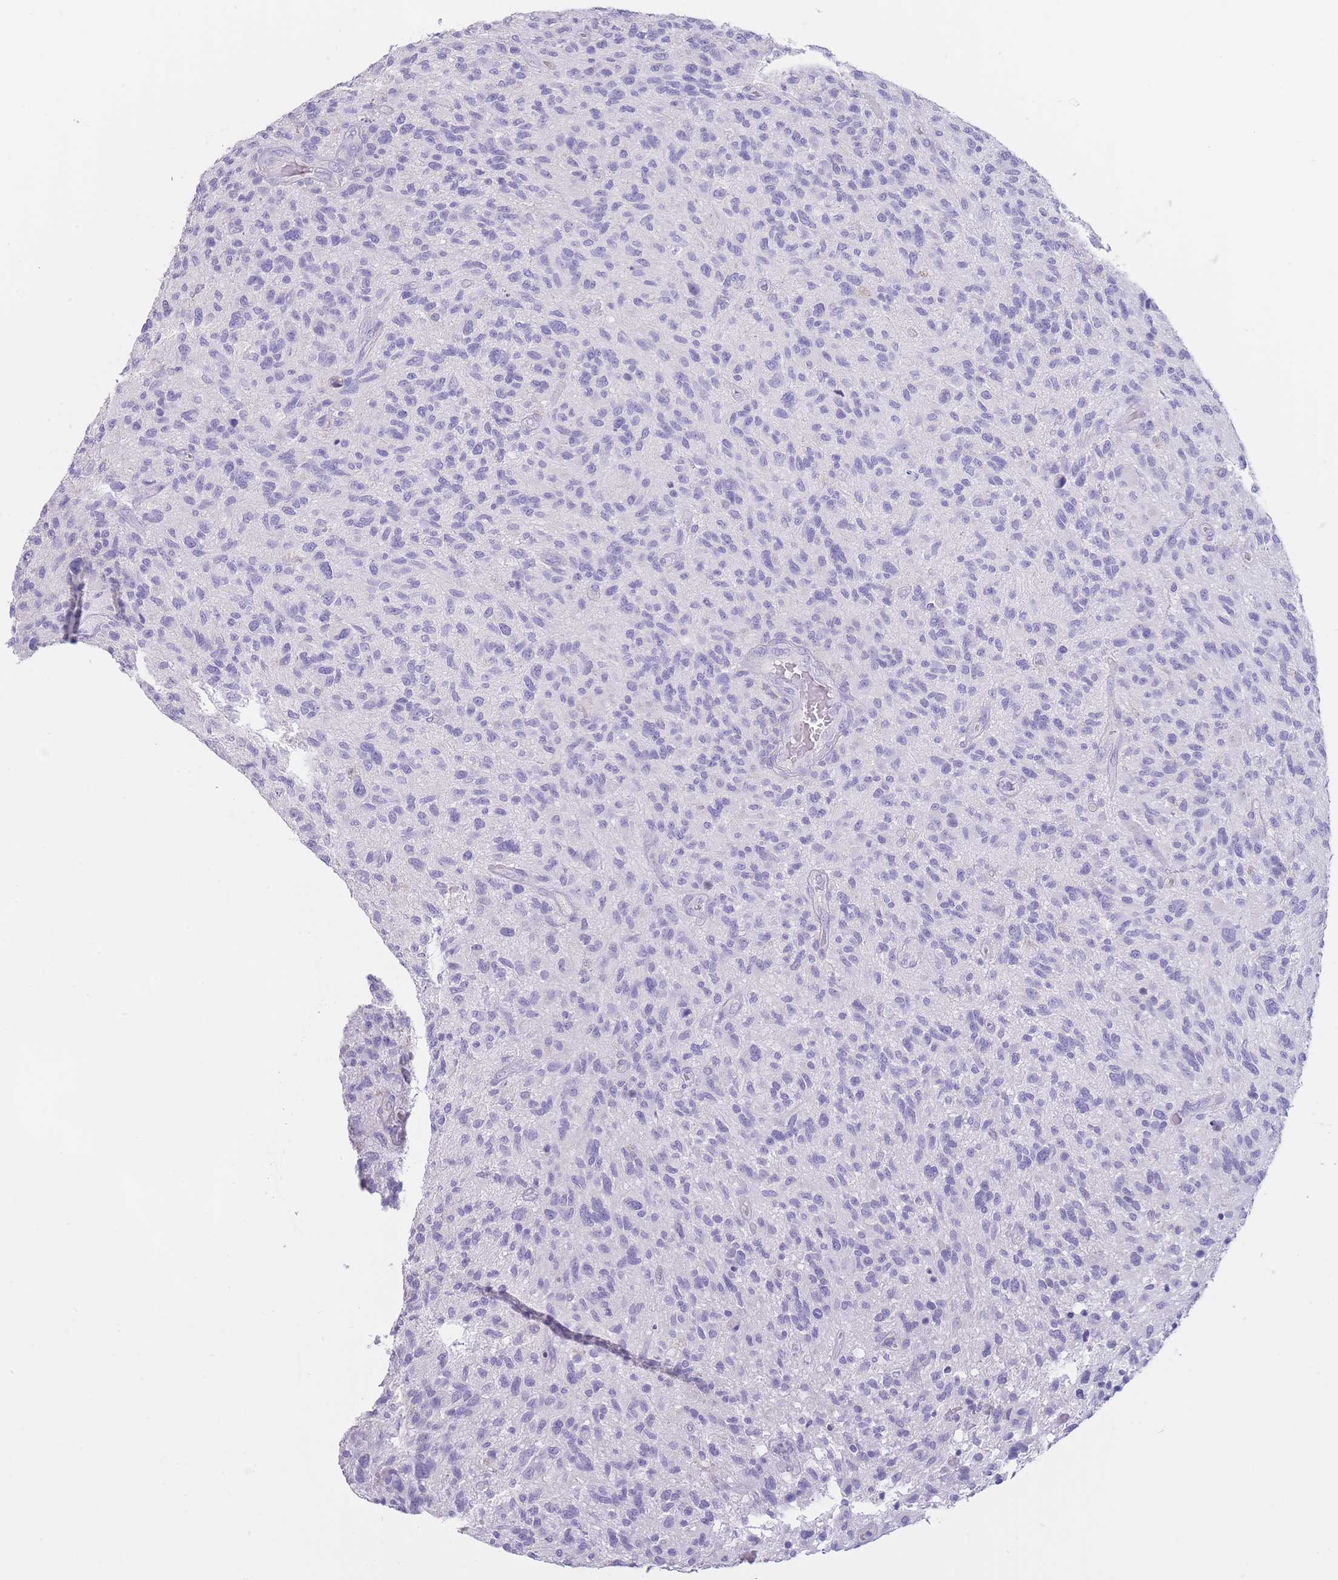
{"staining": {"intensity": "negative", "quantity": "none", "location": "none"}, "tissue": "glioma", "cell_type": "Tumor cells", "image_type": "cancer", "snomed": [{"axis": "morphology", "description": "Glioma, malignant, High grade"}, {"axis": "topography", "description": "Brain"}], "caption": "Immunohistochemistry photomicrograph of neoplastic tissue: malignant high-grade glioma stained with DAB (3,3'-diaminobenzidine) shows no significant protein staining in tumor cells.", "gene": "CD37", "patient": {"sex": "male", "age": 47}}